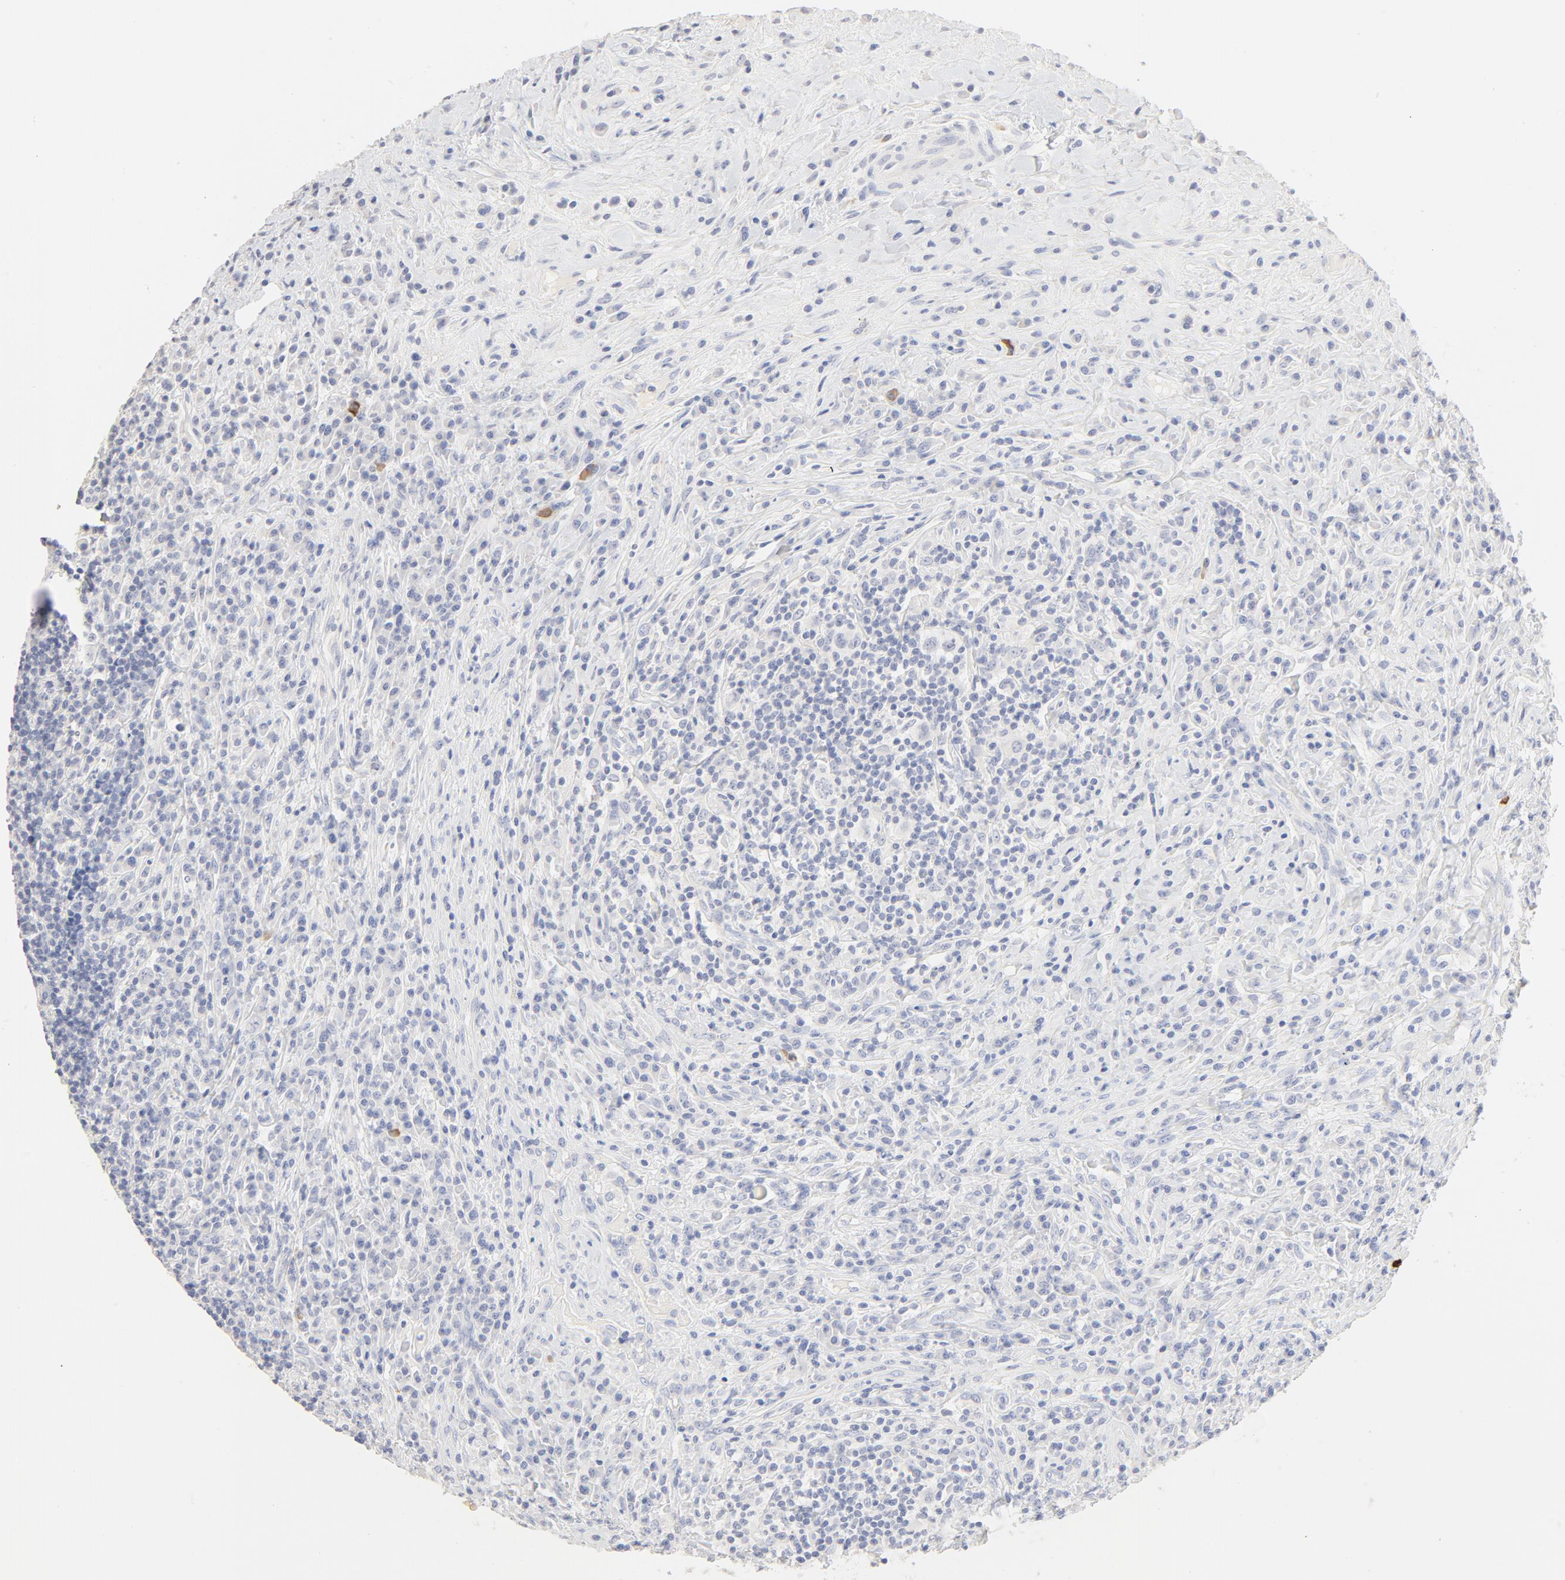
{"staining": {"intensity": "negative", "quantity": "none", "location": "none"}, "tissue": "lymphoma", "cell_type": "Tumor cells", "image_type": "cancer", "snomed": [{"axis": "morphology", "description": "Hodgkin's disease, NOS"}, {"axis": "topography", "description": "Lymph node"}], "caption": "An IHC micrograph of lymphoma is shown. There is no staining in tumor cells of lymphoma. (DAB (3,3'-diaminobenzidine) IHC with hematoxylin counter stain).", "gene": "FCGBP", "patient": {"sex": "female", "age": 25}}